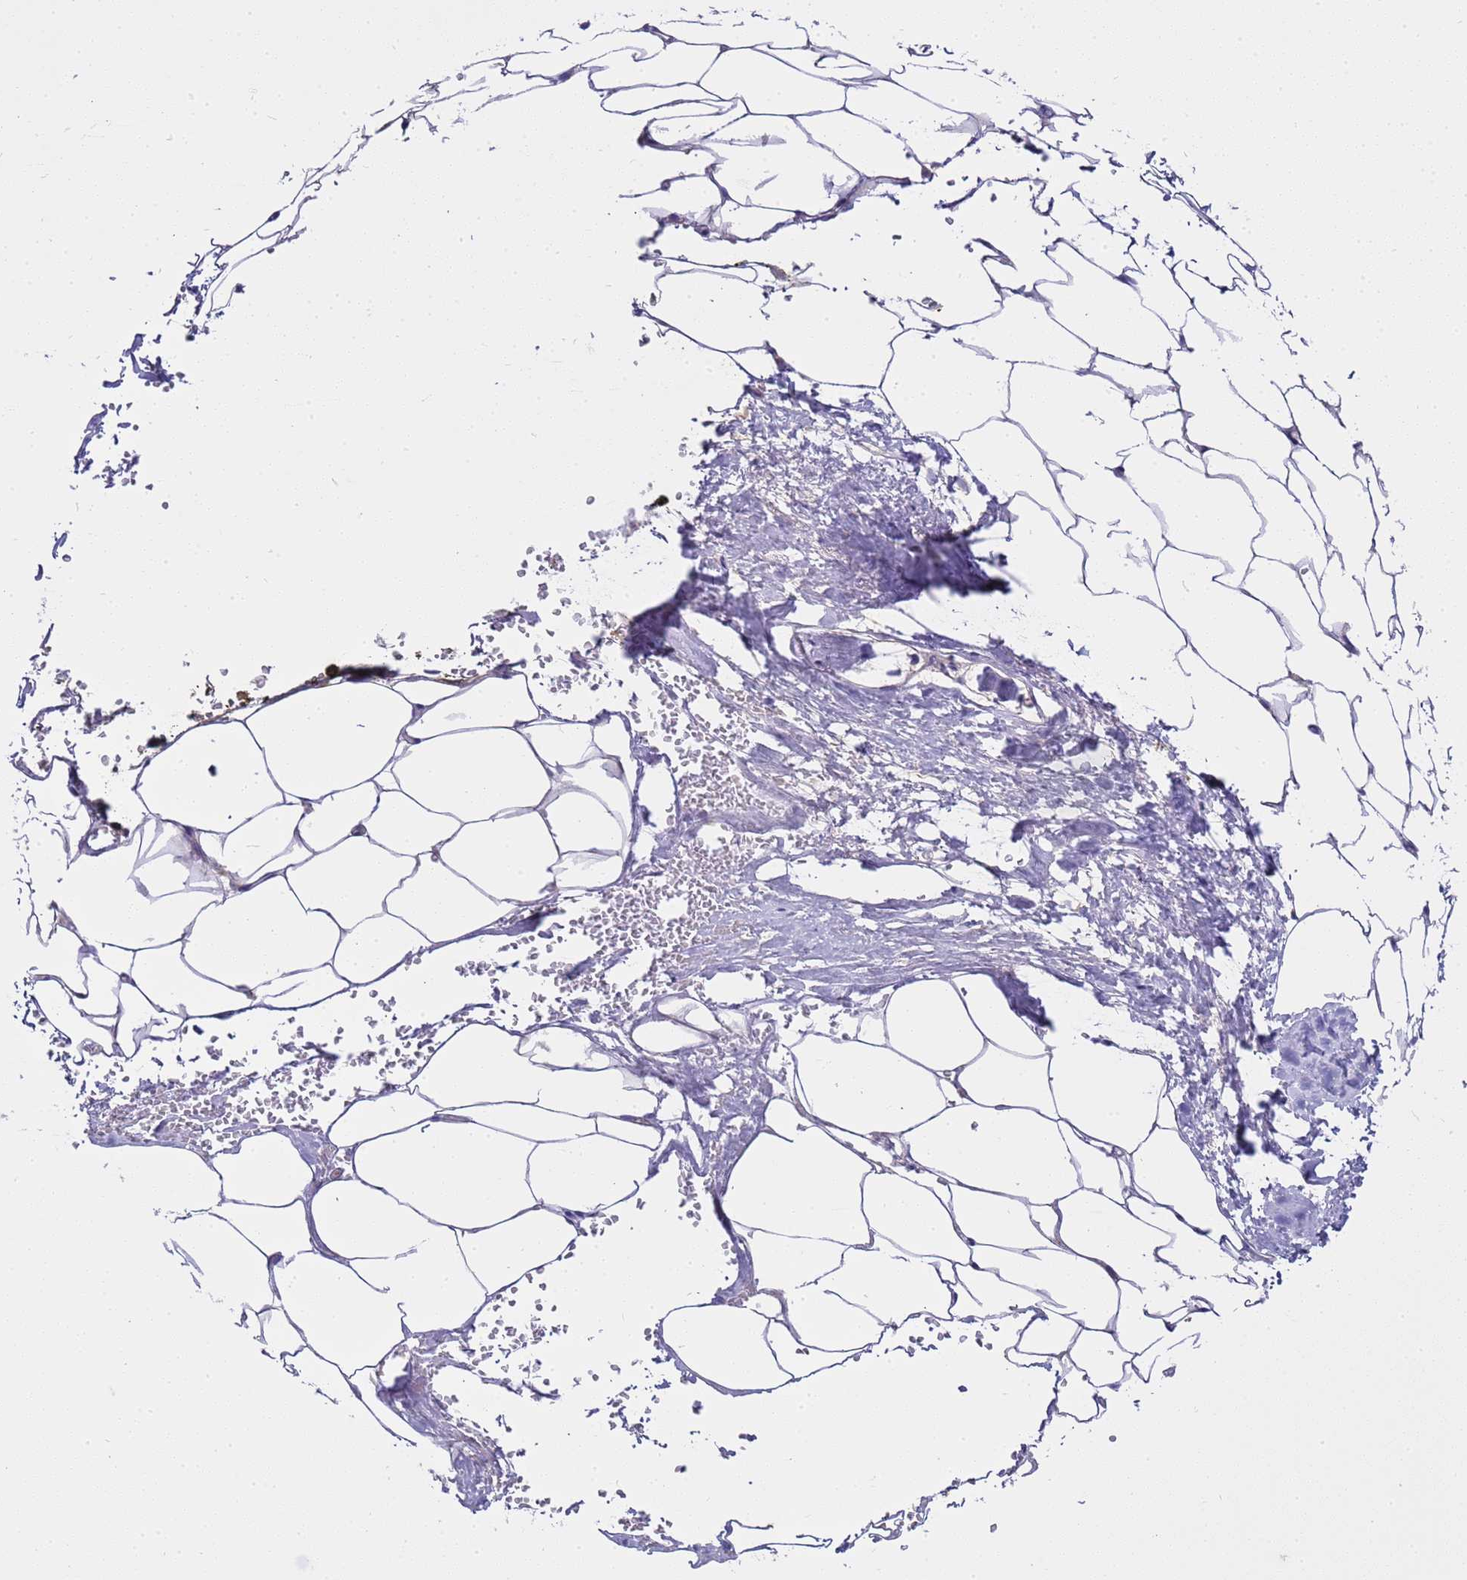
{"staining": {"intensity": "negative", "quantity": "none", "location": "none"}, "tissue": "adipose tissue", "cell_type": "Adipocytes", "image_type": "normal", "snomed": [{"axis": "morphology", "description": "Normal tissue, NOS"}, {"axis": "morphology", "description": "Adenocarcinoma, Low grade"}, {"axis": "topography", "description": "Prostate"}, {"axis": "topography", "description": "Peripheral nerve tissue"}], "caption": "DAB immunohistochemical staining of benign human adipose tissue shows no significant expression in adipocytes.", "gene": "RIPPLY2", "patient": {"sex": "male", "age": 63}}